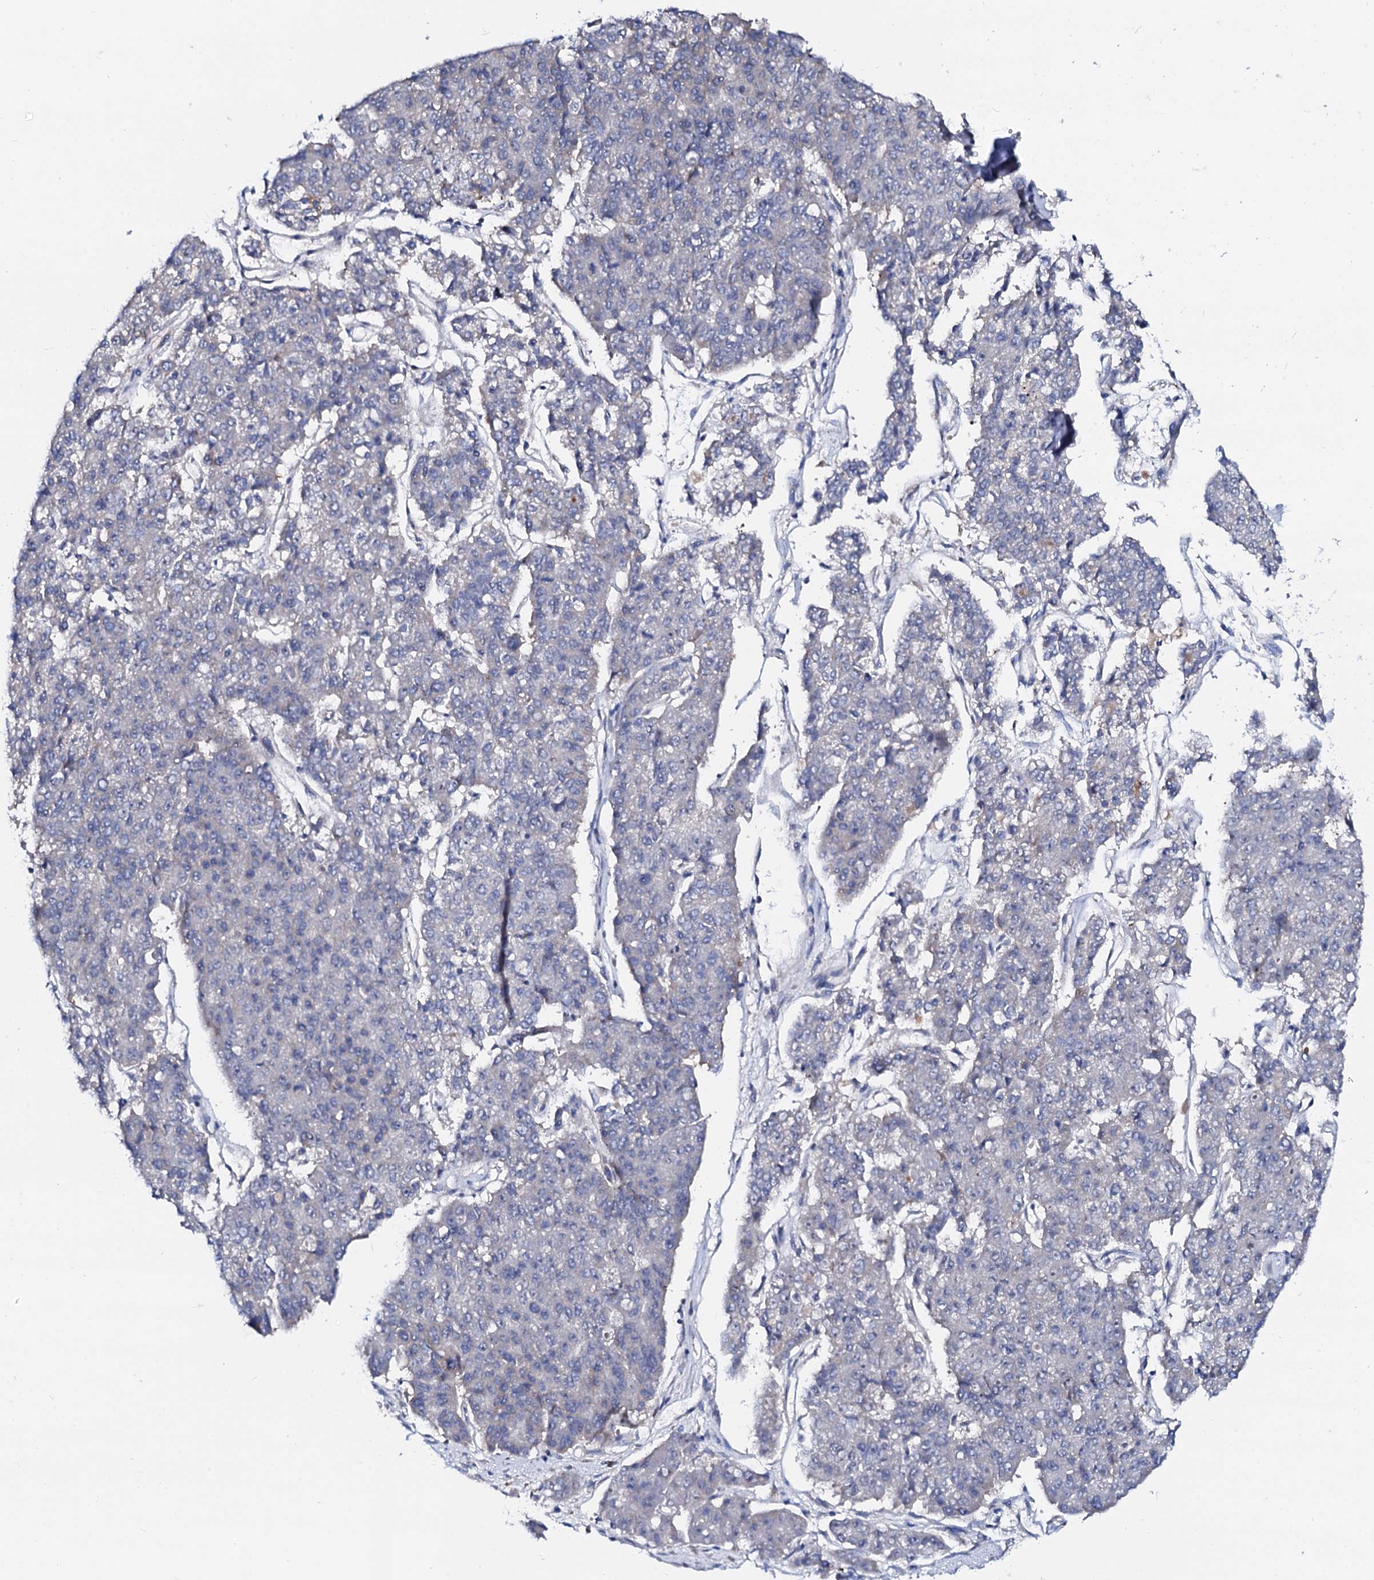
{"staining": {"intensity": "negative", "quantity": "none", "location": "none"}, "tissue": "pancreatic cancer", "cell_type": "Tumor cells", "image_type": "cancer", "snomed": [{"axis": "morphology", "description": "Adenocarcinoma, NOS"}, {"axis": "topography", "description": "Pancreas"}], "caption": "An immunohistochemistry histopathology image of pancreatic cancer is shown. There is no staining in tumor cells of pancreatic cancer. (Stains: DAB (3,3'-diaminobenzidine) IHC with hematoxylin counter stain, Microscopy: brightfield microscopy at high magnification).", "gene": "BTBD16", "patient": {"sex": "male", "age": 50}}